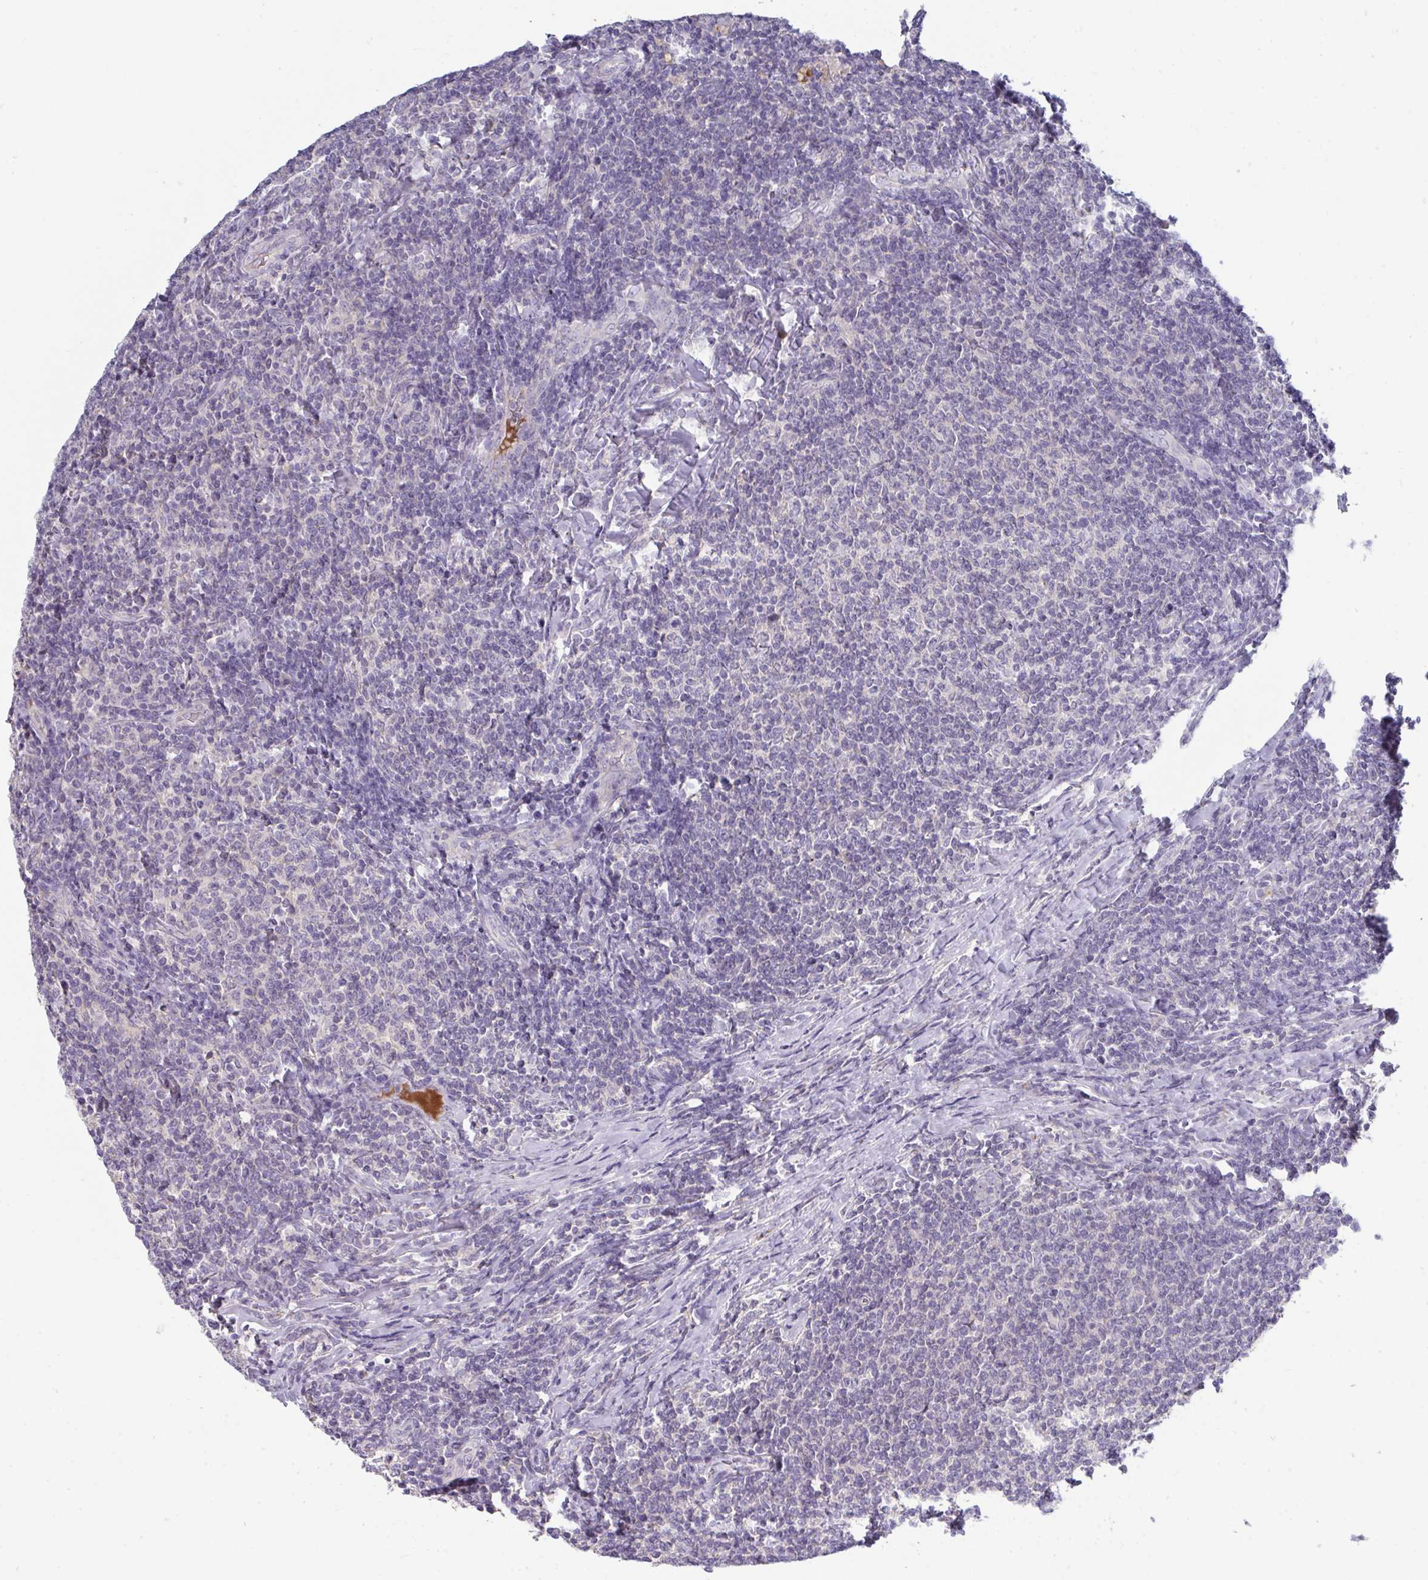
{"staining": {"intensity": "negative", "quantity": "none", "location": "none"}, "tissue": "lymphoma", "cell_type": "Tumor cells", "image_type": "cancer", "snomed": [{"axis": "morphology", "description": "Malignant lymphoma, non-Hodgkin's type, Low grade"}, {"axis": "topography", "description": "Lymph node"}], "caption": "Human low-grade malignant lymphoma, non-Hodgkin's type stained for a protein using immunohistochemistry displays no expression in tumor cells.", "gene": "HGFAC", "patient": {"sex": "male", "age": 52}}